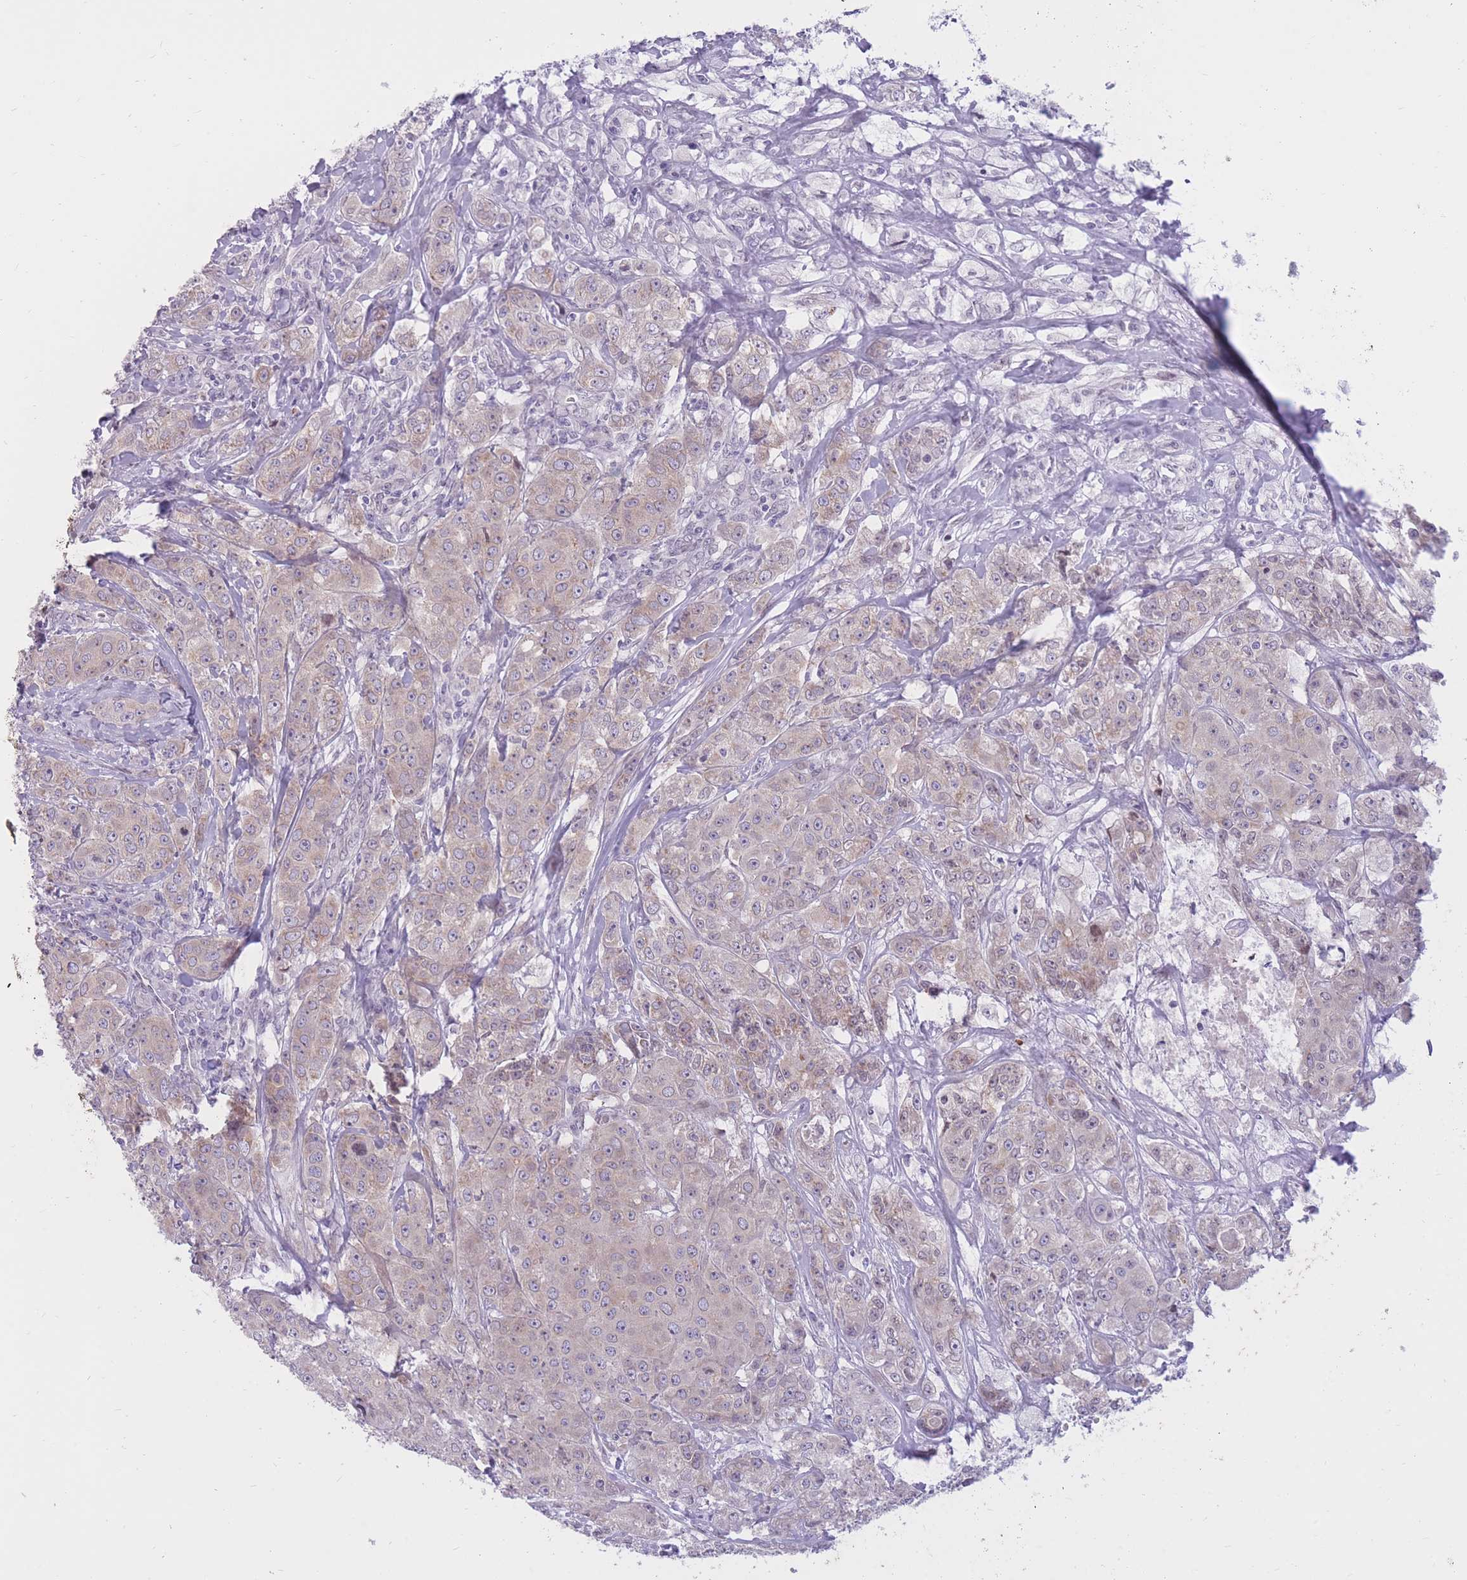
{"staining": {"intensity": "negative", "quantity": "none", "location": "none"}, "tissue": "breast cancer", "cell_type": "Tumor cells", "image_type": "cancer", "snomed": [{"axis": "morphology", "description": "Duct carcinoma"}, {"axis": "topography", "description": "Breast"}], "caption": "Immunohistochemical staining of breast cancer demonstrates no significant expression in tumor cells. Nuclei are stained in blue.", "gene": "HOOK2", "patient": {"sex": "female", "age": 43}}